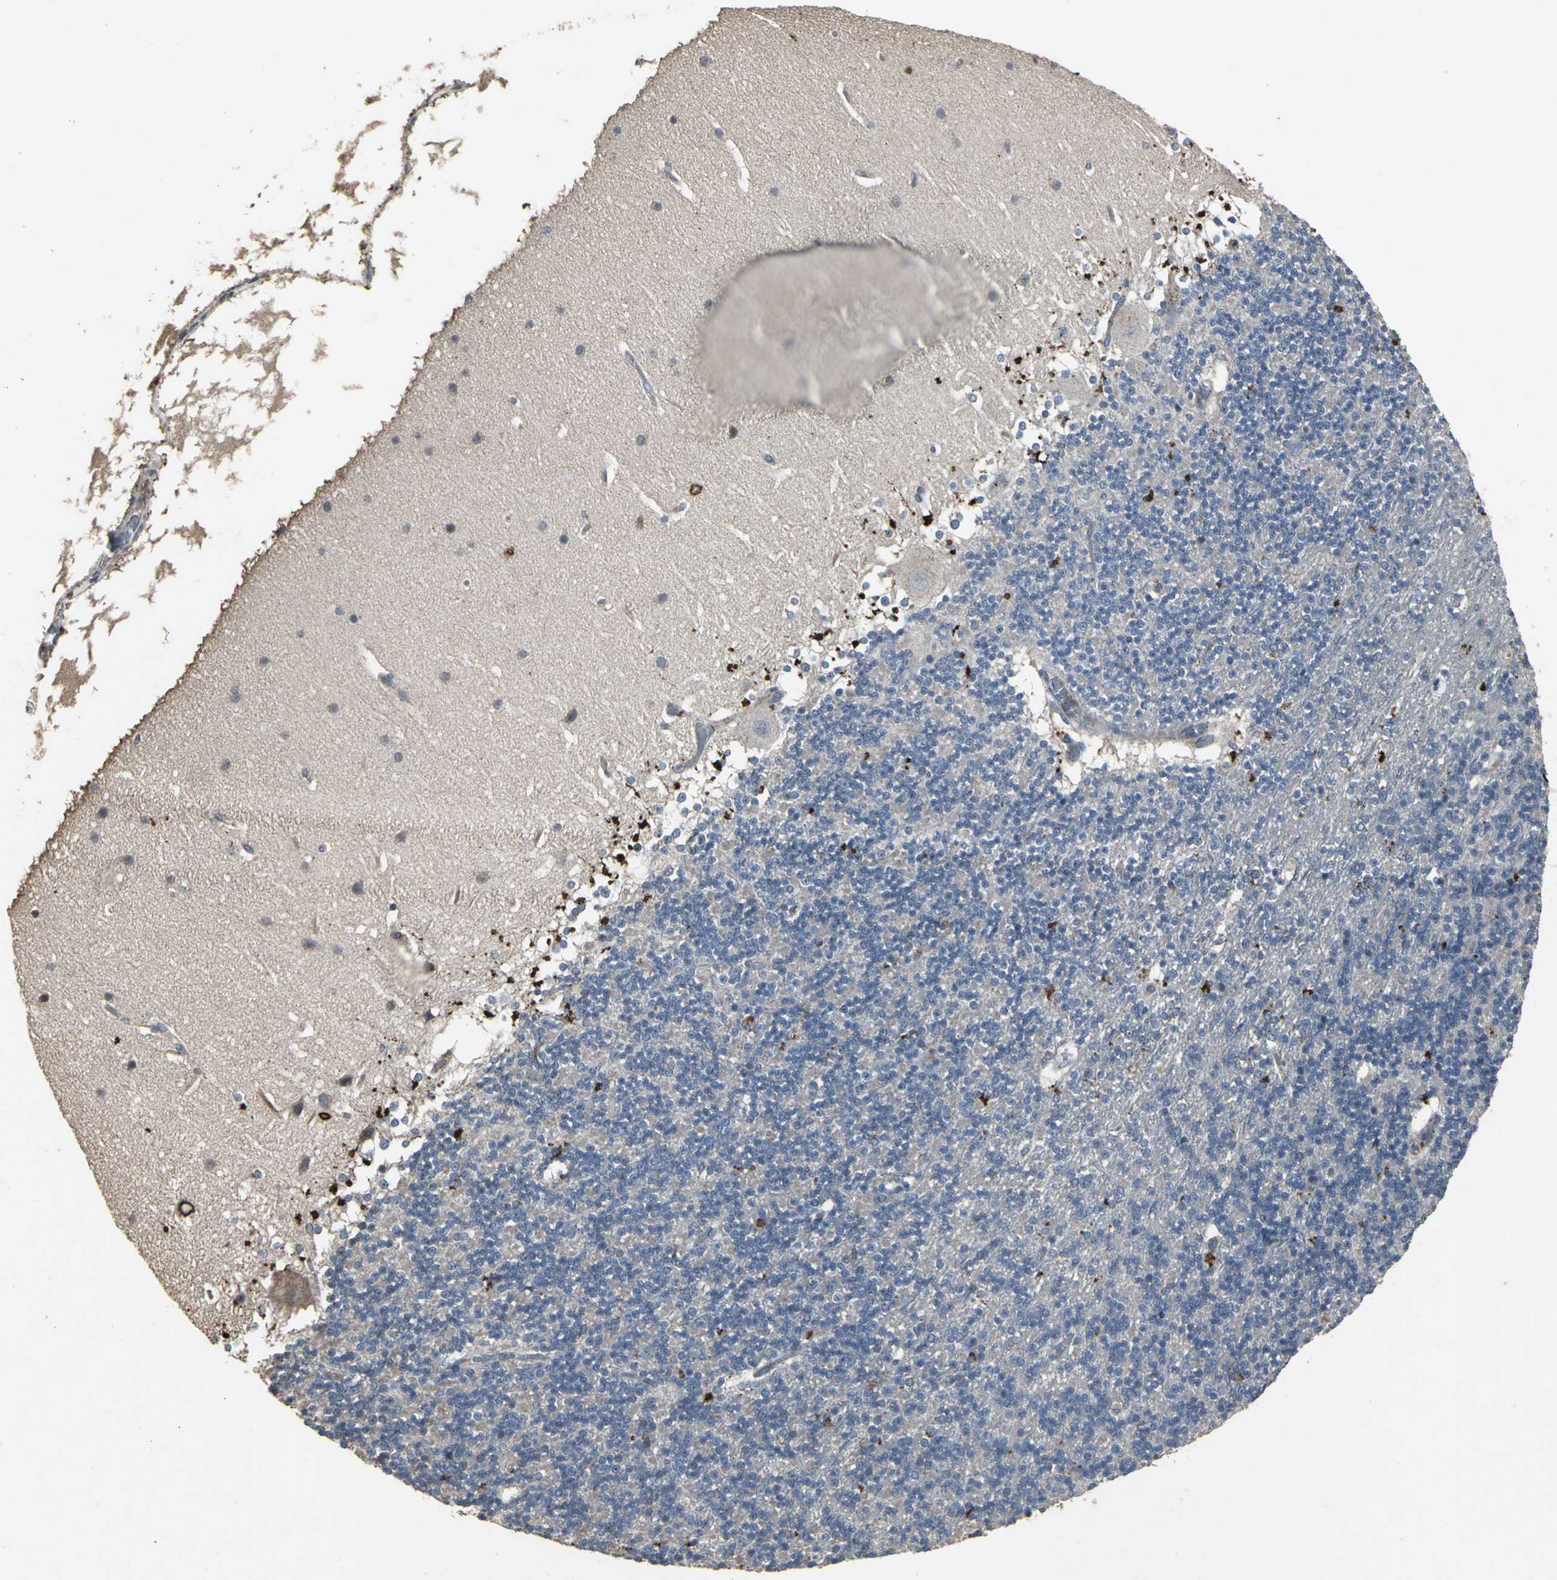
{"staining": {"intensity": "weak", "quantity": "25%-75%", "location": "cytoplasmic/membranous"}, "tissue": "cerebellum", "cell_type": "Cells in granular layer", "image_type": "normal", "snomed": [{"axis": "morphology", "description": "Normal tissue, NOS"}, {"axis": "topography", "description": "Cerebellum"}], "caption": "Protein expression by IHC displays weak cytoplasmic/membranous staining in approximately 25%-75% of cells in granular layer in unremarkable cerebellum. The protein of interest is shown in brown color, while the nuclei are stained blue.", "gene": "CCR9", "patient": {"sex": "female", "age": 19}}